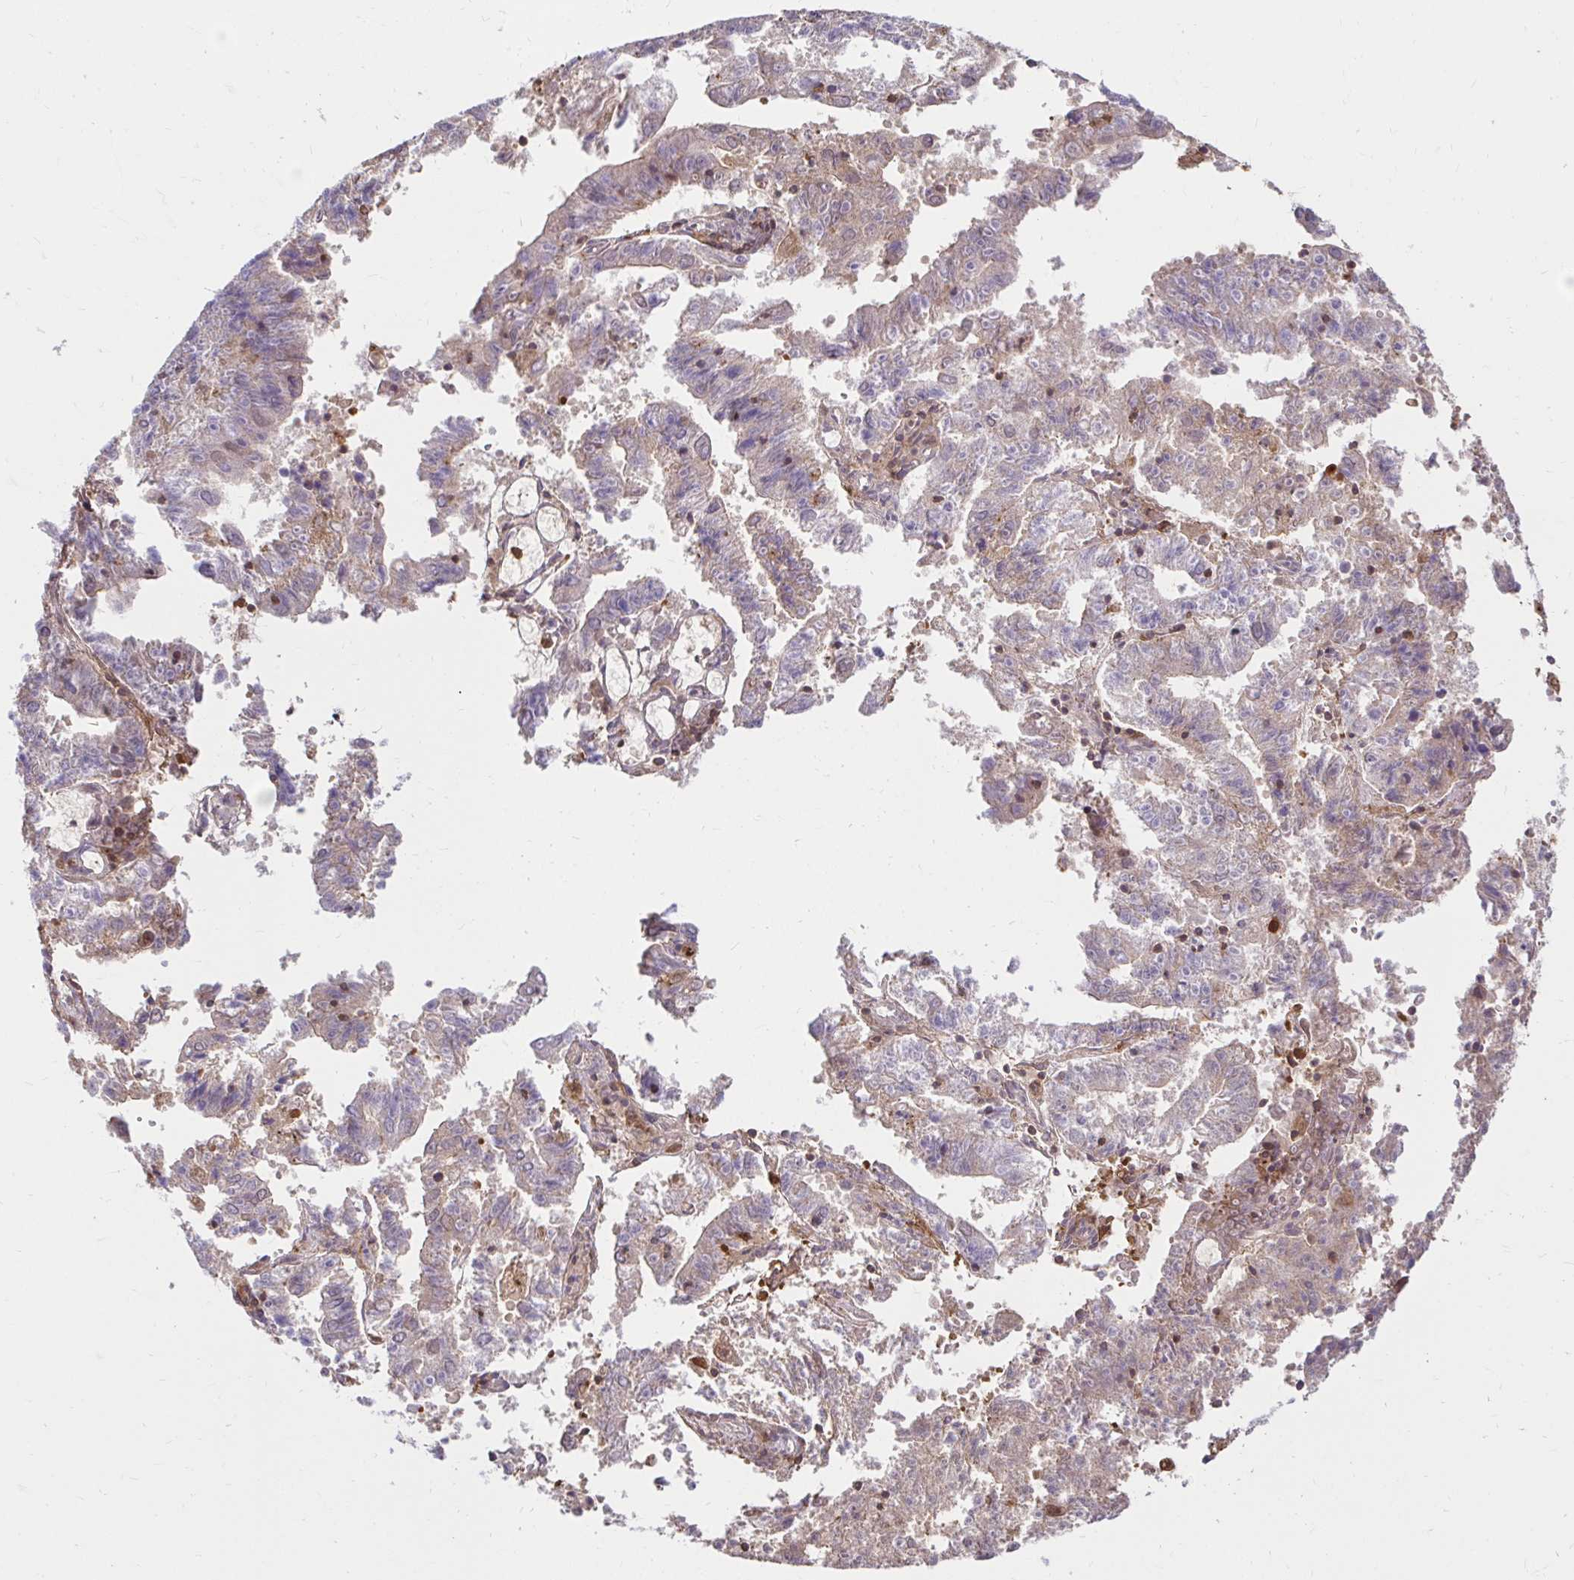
{"staining": {"intensity": "weak", "quantity": "25%-75%", "location": "cytoplasmic/membranous"}, "tissue": "endometrial cancer", "cell_type": "Tumor cells", "image_type": "cancer", "snomed": [{"axis": "morphology", "description": "Adenocarcinoma, NOS"}, {"axis": "topography", "description": "Endometrium"}], "caption": "Human endometrial cancer stained for a protein (brown) displays weak cytoplasmic/membranous positive positivity in approximately 25%-75% of tumor cells.", "gene": "PYCARD", "patient": {"sex": "female", "age": 82}}